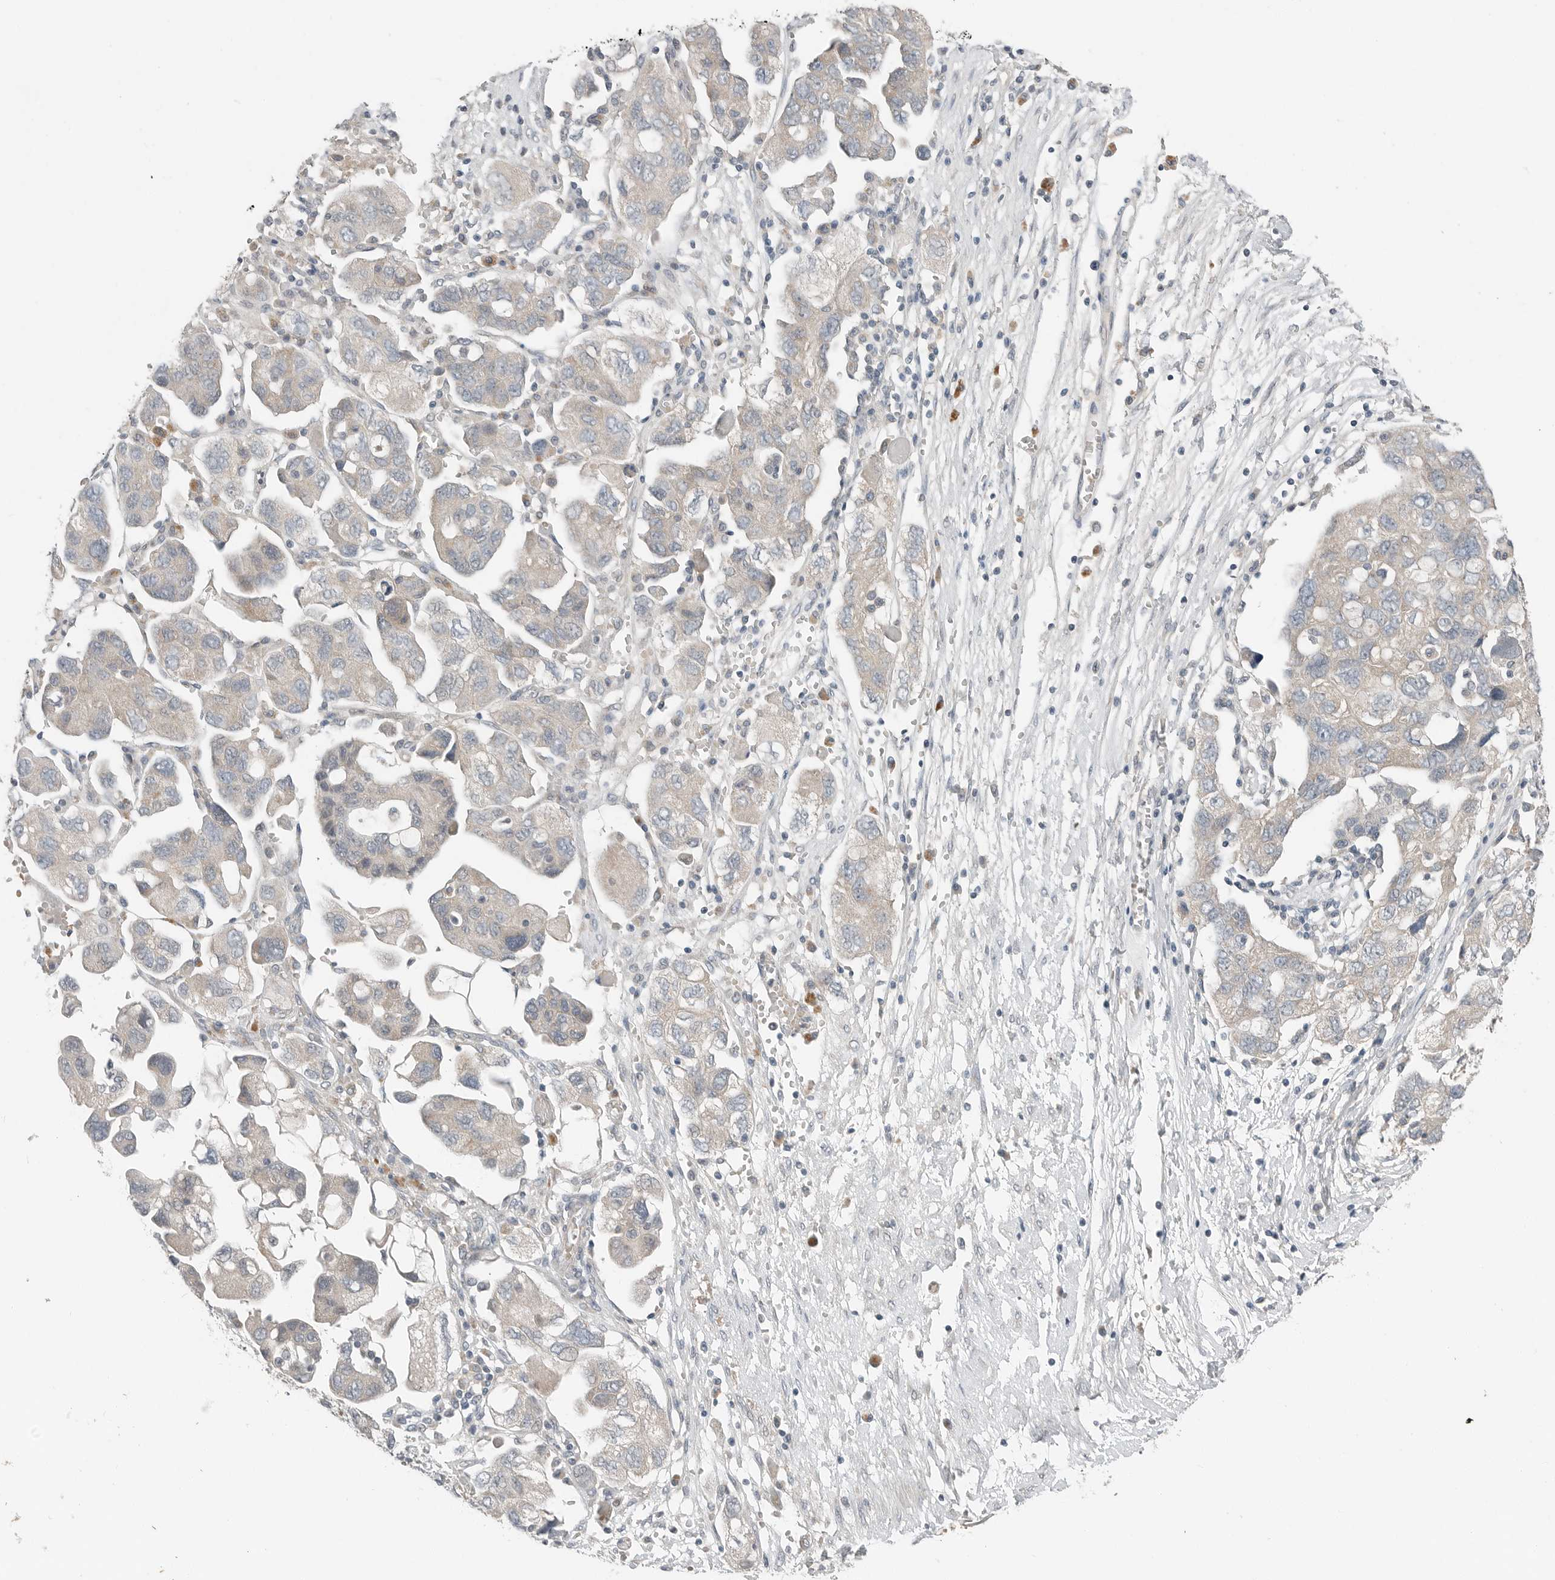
{"staining": {"intensity": "weak", "quantity": "<25%", "location": "cytoplasmic/membranous"}, "tissue": "ovarian cancer", "cell_type": "Tumor cells", "image_type": "cancer", "snomed": [{"axis": "morphology", "description": "Carcinoma, NOS"}, {"axis": "morphology", "description": "Cystadenocarcinoma, serous, NOS"}, {"axis": "topography", "description": "Ovary"}], "caption": "Histopathology image shows no protein positivity in tumor cells of serous cystadenocarcinoma (ovarian) tissue. (Stains: DAB (3,3'-diaminobenzidine) immunohistochemistry (IHC) with hematoxylin counter stain, Microscopy: brightfield microscopy at high magnification).", "gene": "FCRLB", "patient": {"sex": "female", "age": 69}}